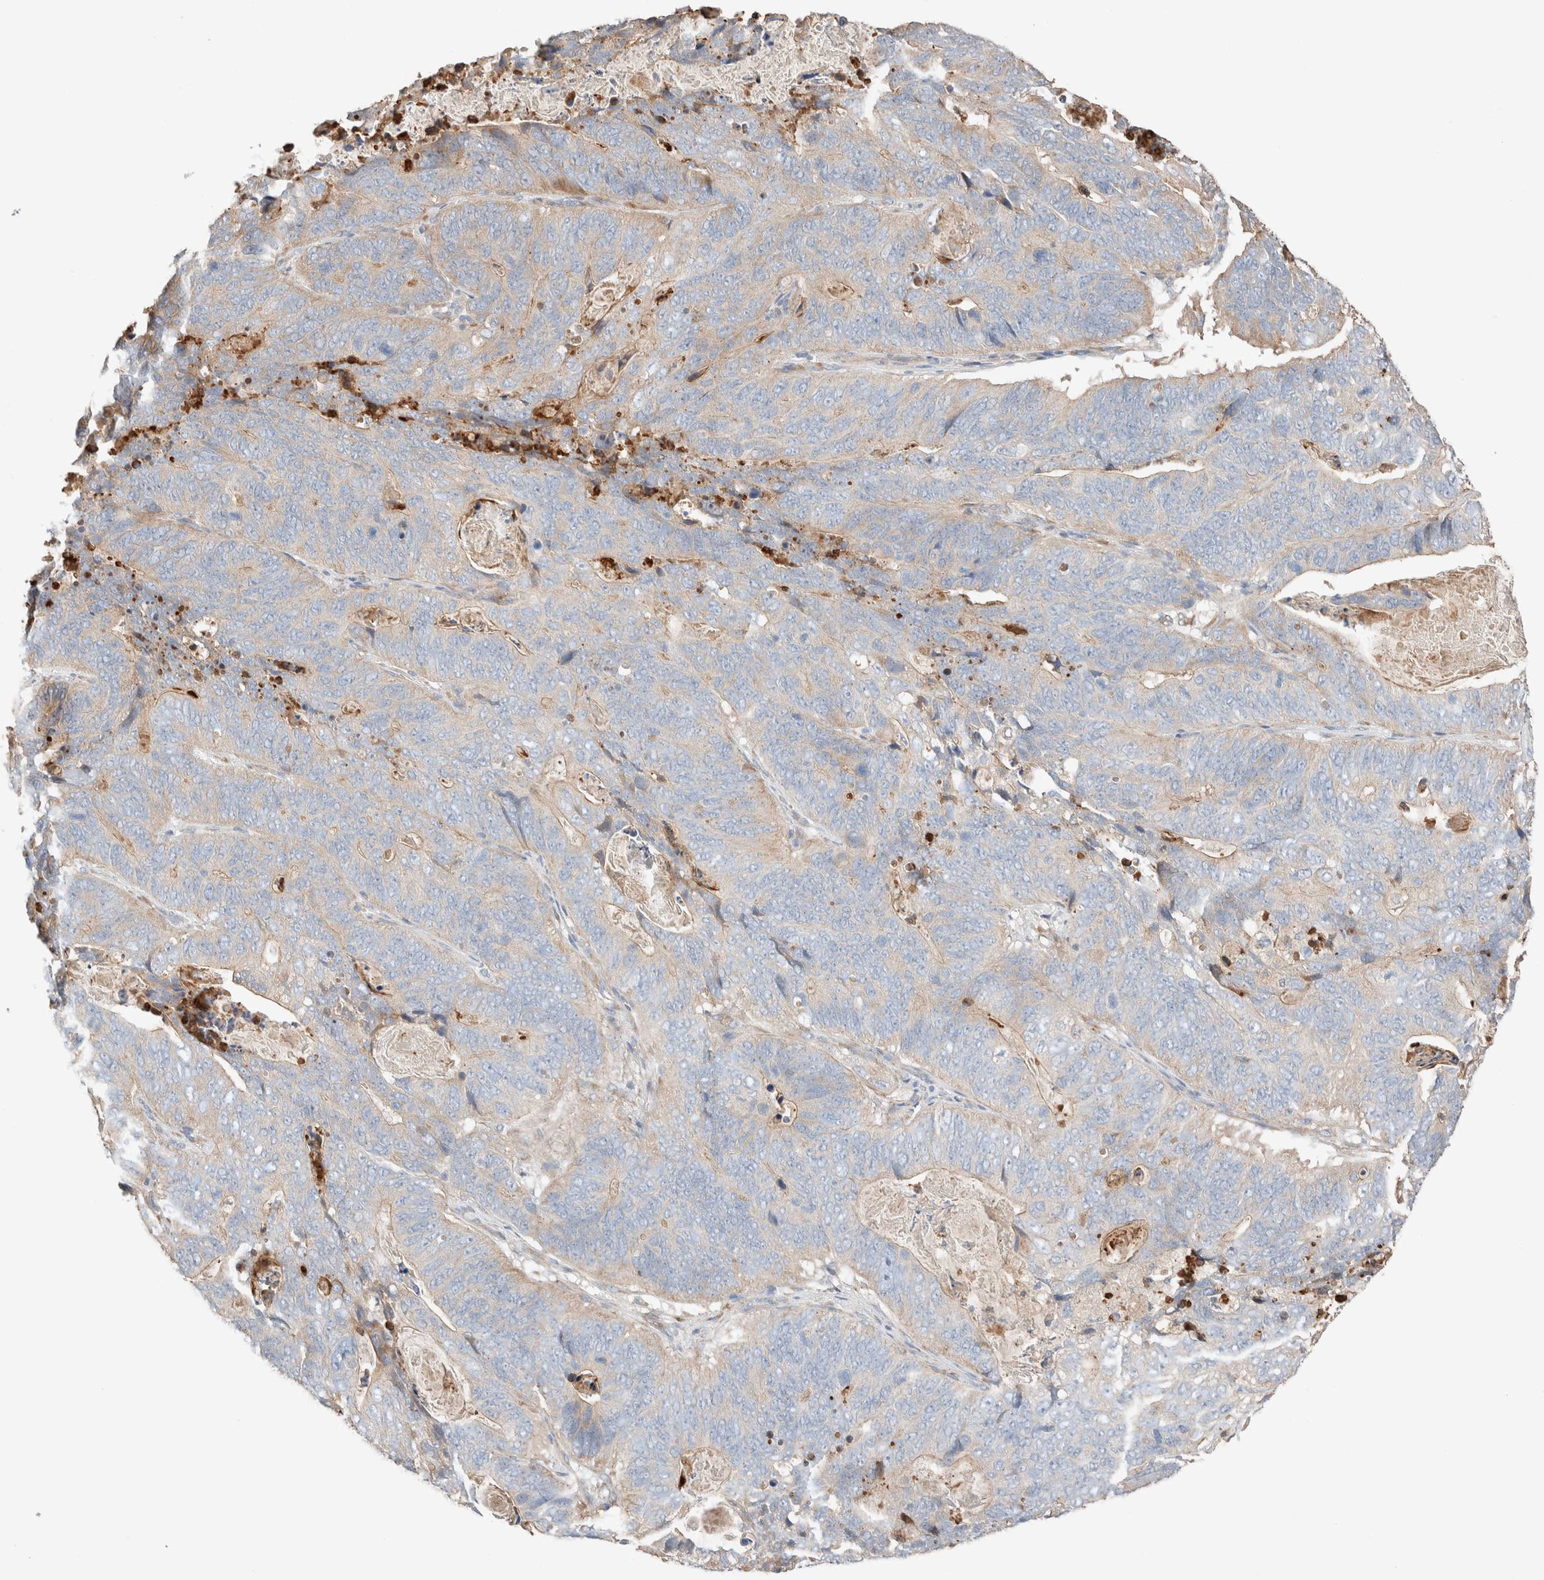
{"staining": {"intensity": "weak", "quantity": "<25%", "location": "cytoplasmic/membranous"}, "tissue": "stomach cancer", "cell_type": "Tumor cells", "image_type": "cancer", "snomed": [{"axis": "morphology", "description": "Normal tissue, NOS"}, {"axis": "morphology", "description": "Adenocarcinoma, NOS"}, {"axis": "topography", "description": "Stomach"}], "caption": "Immunohistochemistry (IHC) photomicrograph of adenocarcinoma (stomach) stained for a protein (brown), which shows no expression in tumor cells.", "gene": "TUBD1", "patient": {"sex": "female", "age": 89}}